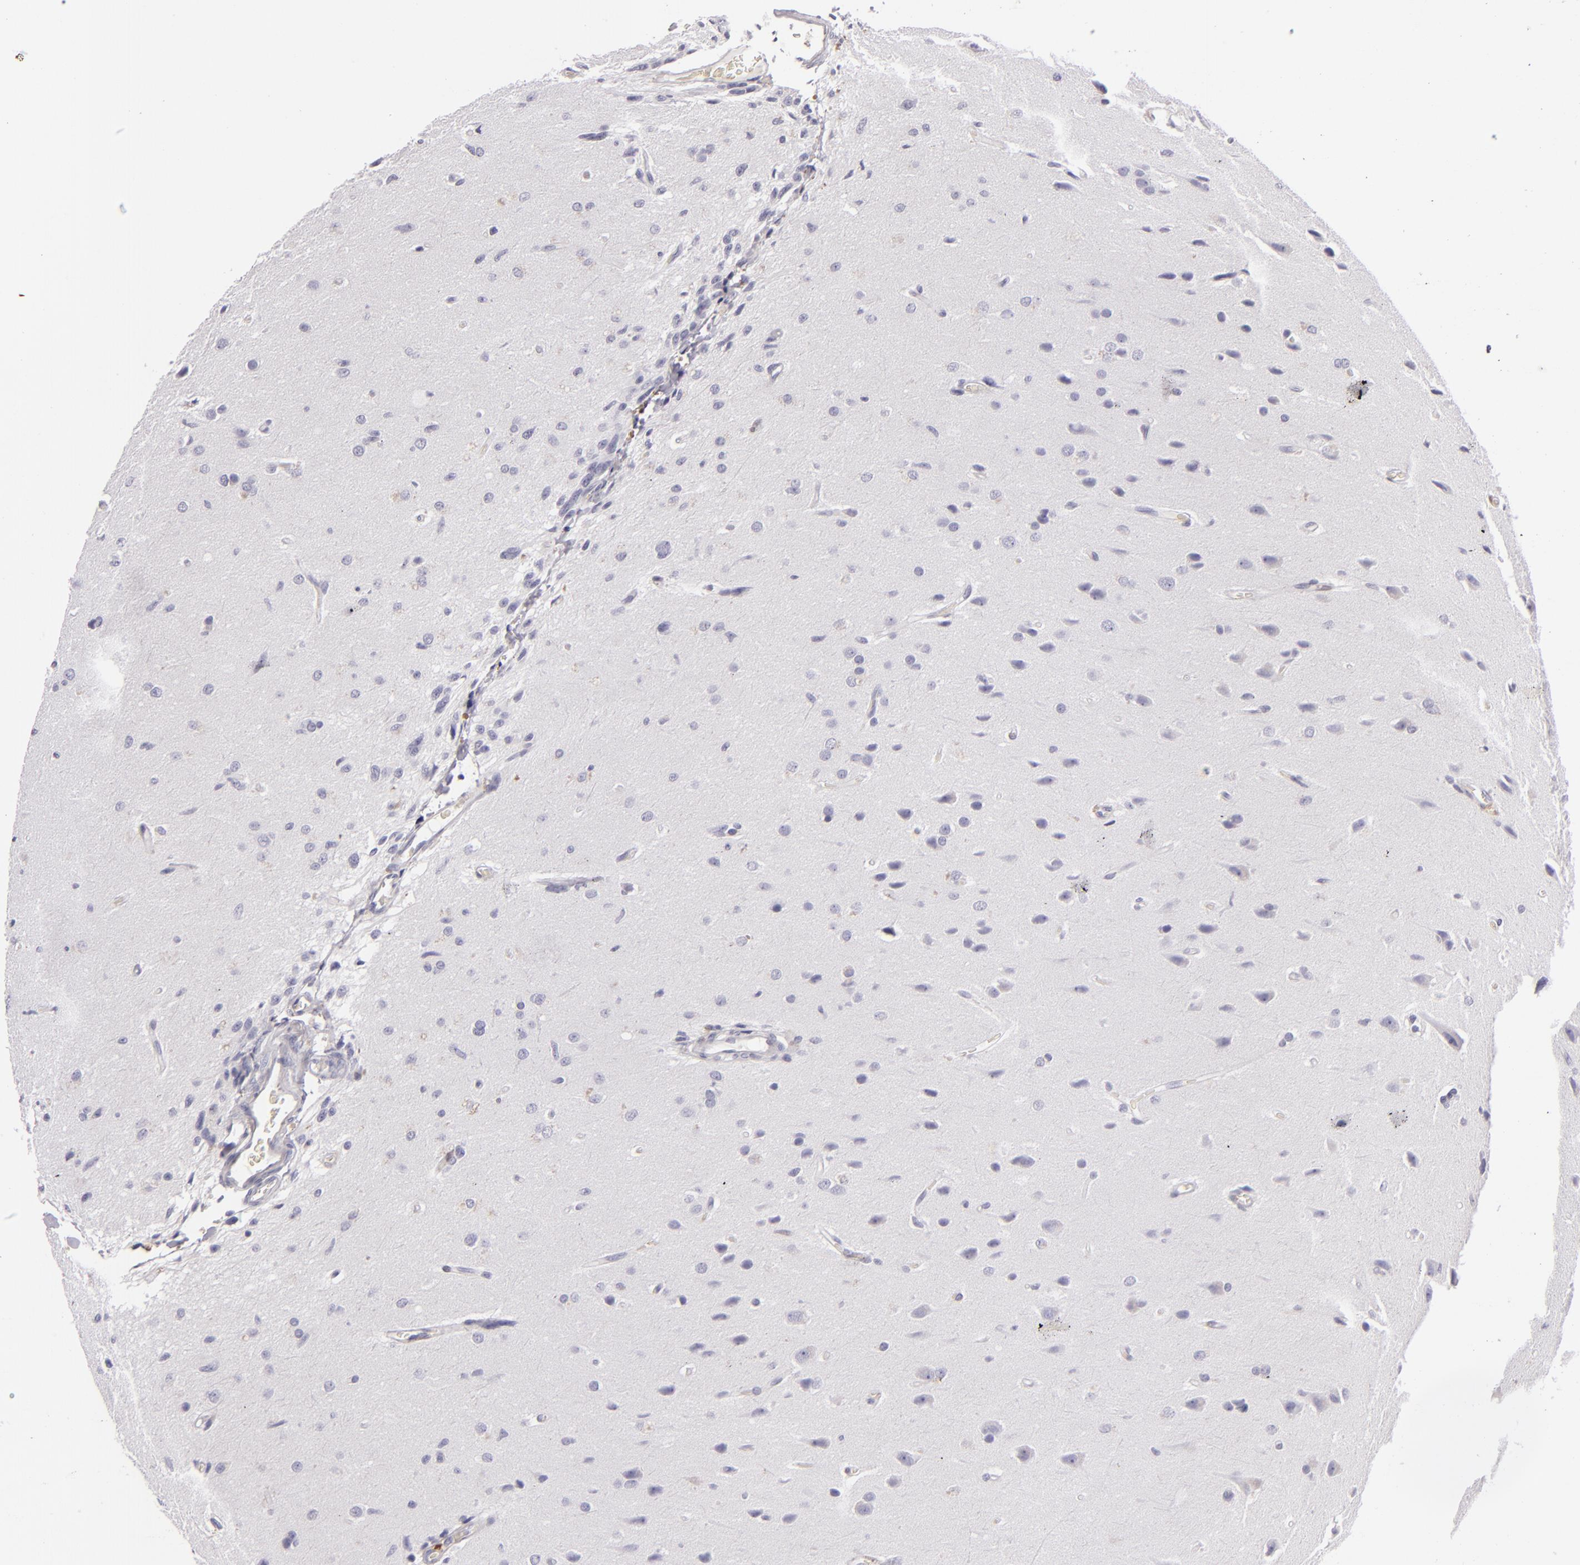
{"staining": {"intensity": "negative", "quantity": "none", "location": "none"}, "tissue": "glioma", "cell_type": "Tumor cells", "image_type": "cancer", "snomed": [{"axis": "morphology", "description": "Glioma, malignant, High grade"}, {"axis": "topography", "description": "Brain"}], "caption": "Immunohistochemistry (IHC) image of human high-grade glioma (malignant) stained for a protein (brown), which exhibits no expression in tumor cells. The staining is performed using DAB brown chromogen with nuclei counter-stained in using hematoxylin.", "gene": "F13A1", "patient": {"sex": "male", "age": 68}}